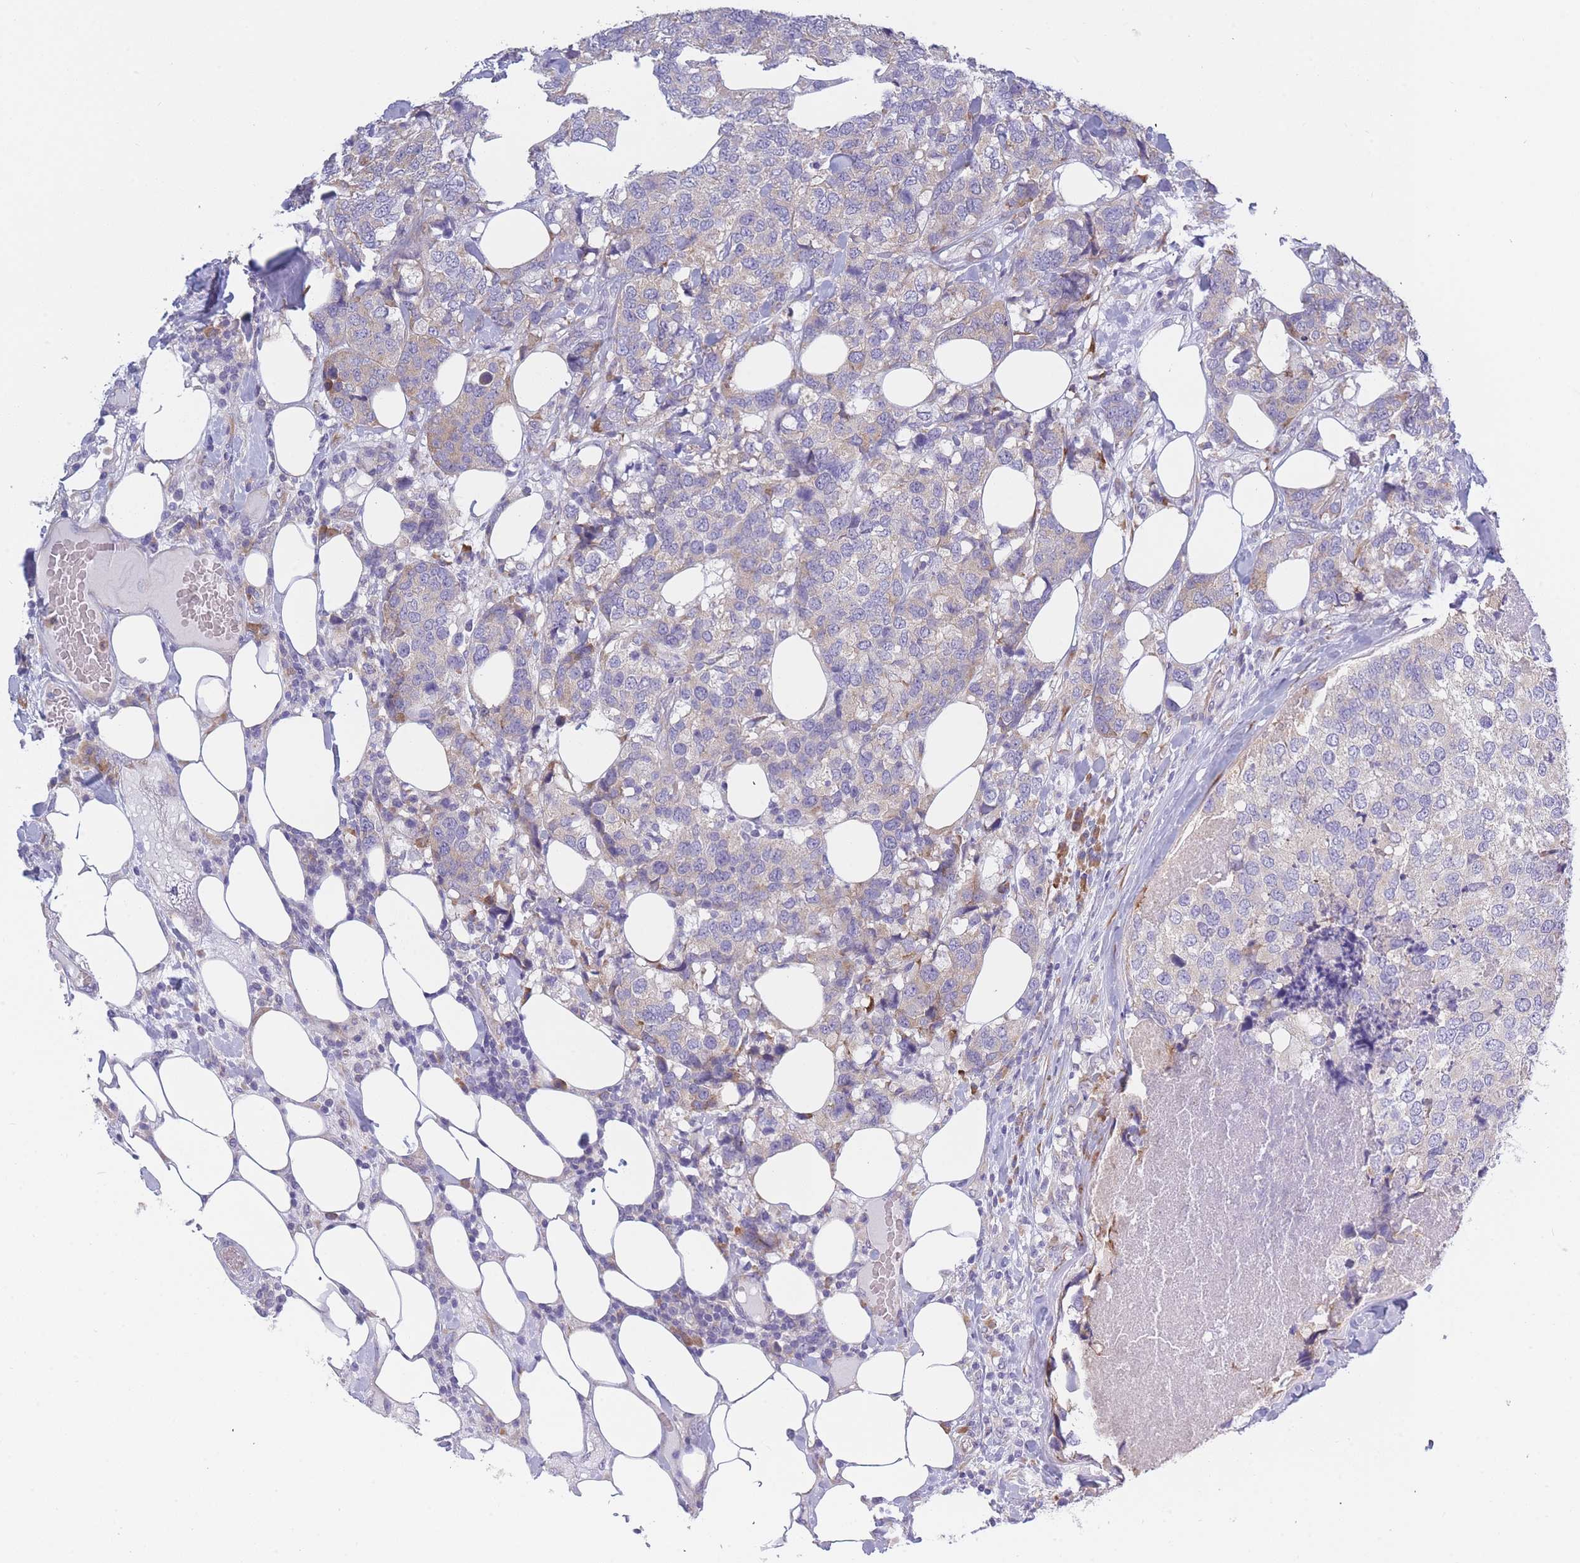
{"staining": {"intensity": "weak", "quantity": "25%-75%", "location": "cytoplasmic/membranous"}, "tissue": "breast cancer", "cell_type": "Tumor cells", "image_type": "cancer", "snomed": [{"axis": "morphology", "description": "Lobular carcinoma"}, {"axis": "topography", "description": "Breast"}], "caption": "Tumor cells show weak cytoplasmic/membranous positivity in approximately 25%-75% of cells in lobular carcinoma (breast). (Stains: DAB in brown, nuclei in blue, Microscopy: brightfield microscopy at high magnification).", "gene": "NDUFAF6", "patient": {"sex": "female", "age": 59}}